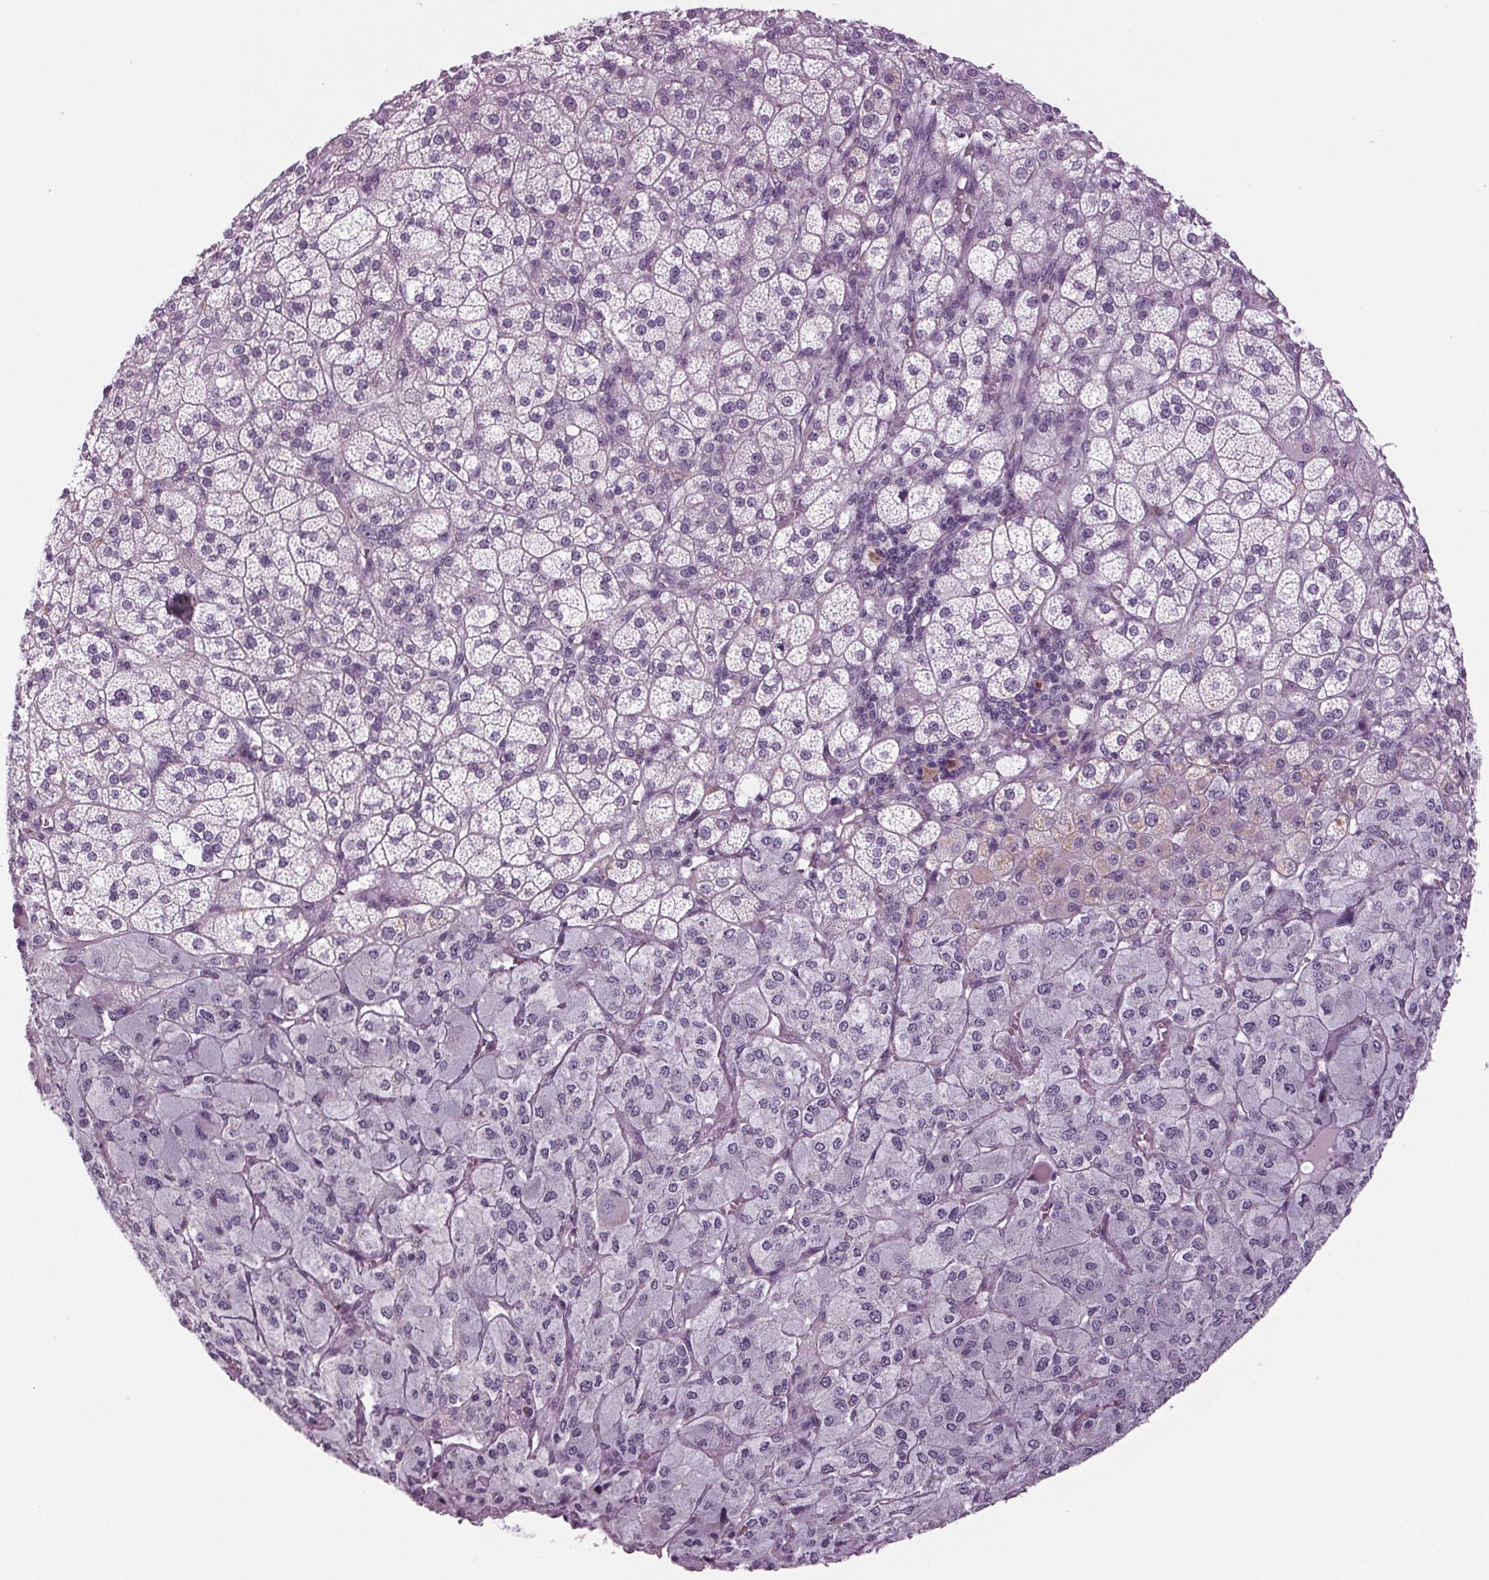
{"staining": {"intensity": "weak", "quantity": "<25%", "location": "cytoplasmic/membranous"}, "tissue": "adrenal gland", "cell_type": "Glandular cells", "image_type": "normal", "snomed": [{"axis": "morphology", "description": "Normal tissue, NOS"}, {"axis": "topography", "description": "Adrenal gland"}], "caption": "DAB immunohistochemical staining of normal adrenal gland exhibits no significant staining in glandular cells. The staining is performed using DAB brown chromogen with nuclei counter-stained in using hematoxylin.", "gene": "BHLHE22", "patient": {"sex": "female", "age": 60}}